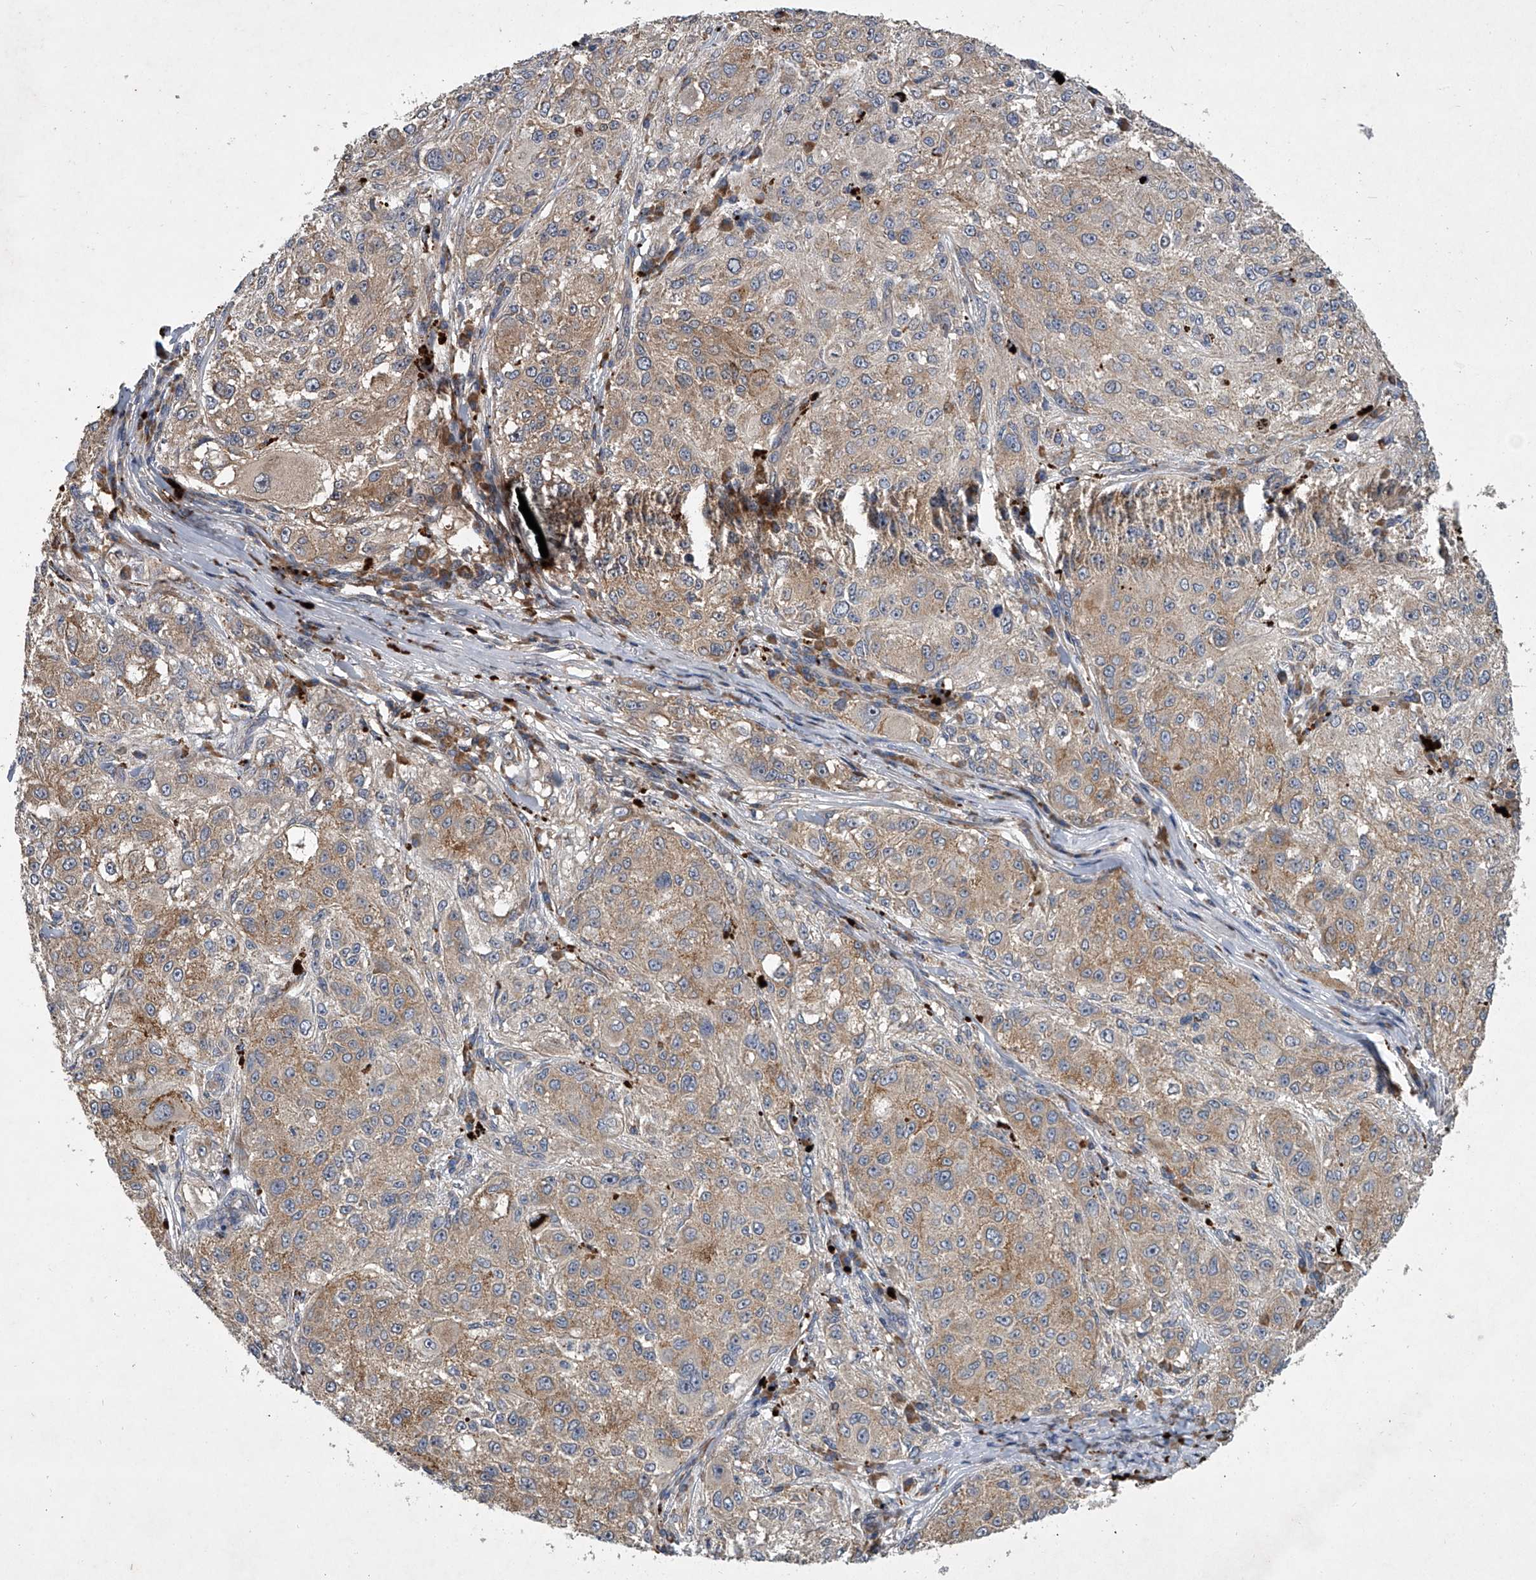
{"staining": {"intensity": "moderate", "quantity": ">75%", "location": "cytoplasmic/membranous"}, "tissue": "melanoma", "cell_type": "Tumor cells", "image_type": "cancer", "snomed": [{"axis": "morphology", "description": "Necrosis, NOS"}, {"axis": "morphology", "description": "Malignant melanoma, NOS"}, {"axis": "topography", "description": "Skin"}], "caption": "Immunohistochemical staining of human malignant melanoma demonstrates medium levels of moderate cytoplasmic/membranous positivity in about >75% of tumor cells. The staining is performed using DAB (3,3'-diaminobenzidine) brown chromogen to label protein expression. The nuclei are counter-stained blue using hematoxylin.", "gene": "DOCK9", "patient": {"sex": "female", "age": 87}}